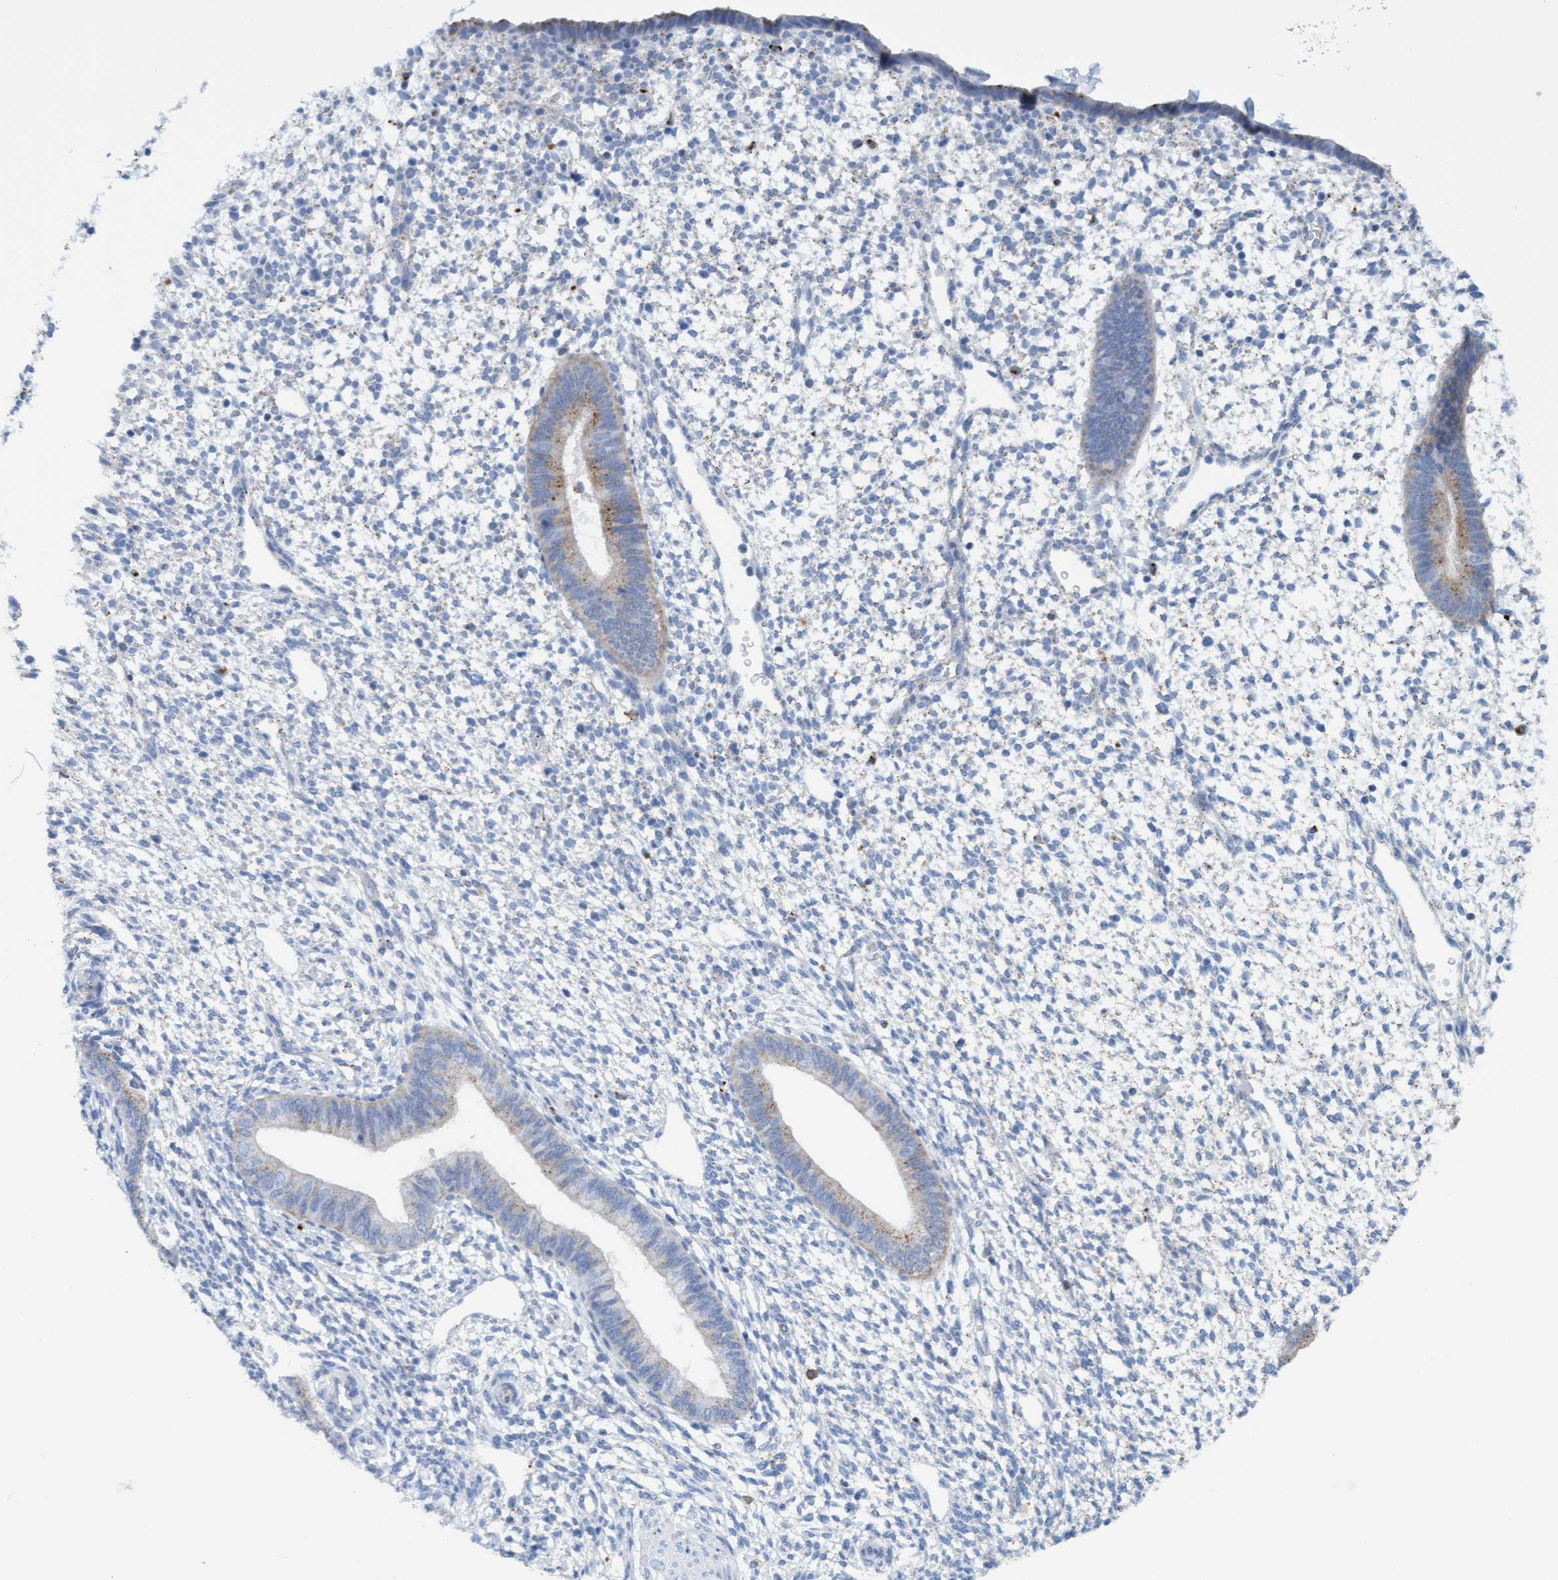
{"staining": {"intensity": "negative", "quantity": "none", "location": "none"}, "tissue": "endometrium", "cell_type": "Cells in endometrial stroma", "image_type": "normal", "snomed": [{"axis": "morphology", "description": "Normal tissue, NOS"}, {"axis": "topography", "description": "Endometrium"}], "caption": "A high-resolution photomicrograph shows immunohistochemistry (IHC) staining of unremarkable endometrium, which displays no significant expression in cells in endometrial stroma. (Immunohistochemistry (ihc), brightfield microscopy, high magnification).", "gene": "SGSH", "patient": {"sex": "female", "age": 46}}